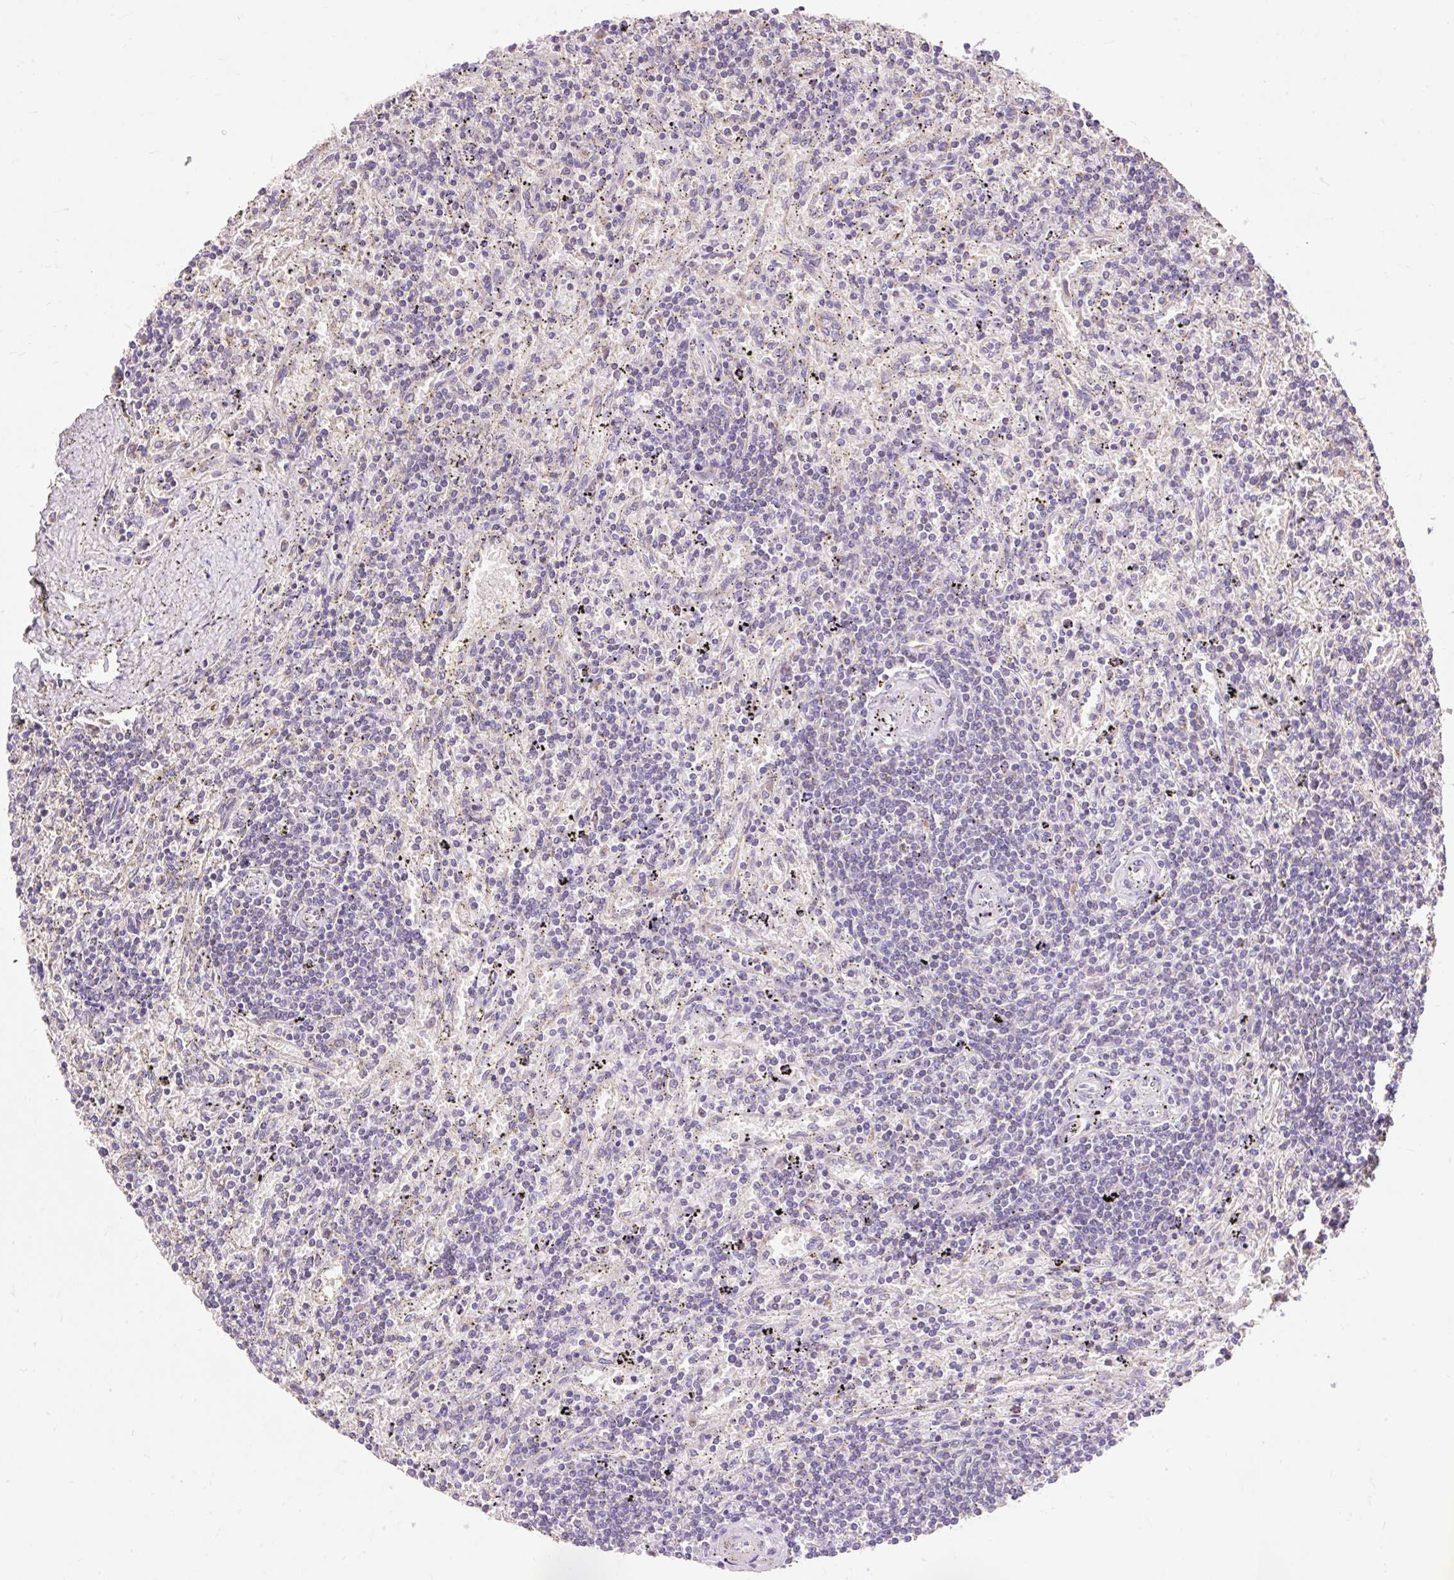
{"staining": {"intensity": "negative", "quantity": "none", "location": "none"}, "tissue": "lymphoma", "cell_type": "Tumor cells", "image_type": "cancer", "snomed": [{"axis": "morphology", "description": "Malignant lymphoma, non-Hodgkin's type, Low grade"}, {"axis": "topography", "description": "Spleen"}], "caption": "This is an immunohistochemistry micrograph of human low-grade malignant lymphoma, non-Hodgkin's type. There is no staining in tumor cells.", "gene": "PMAIP1", "patient": {"sex": "male", "age": 76}}